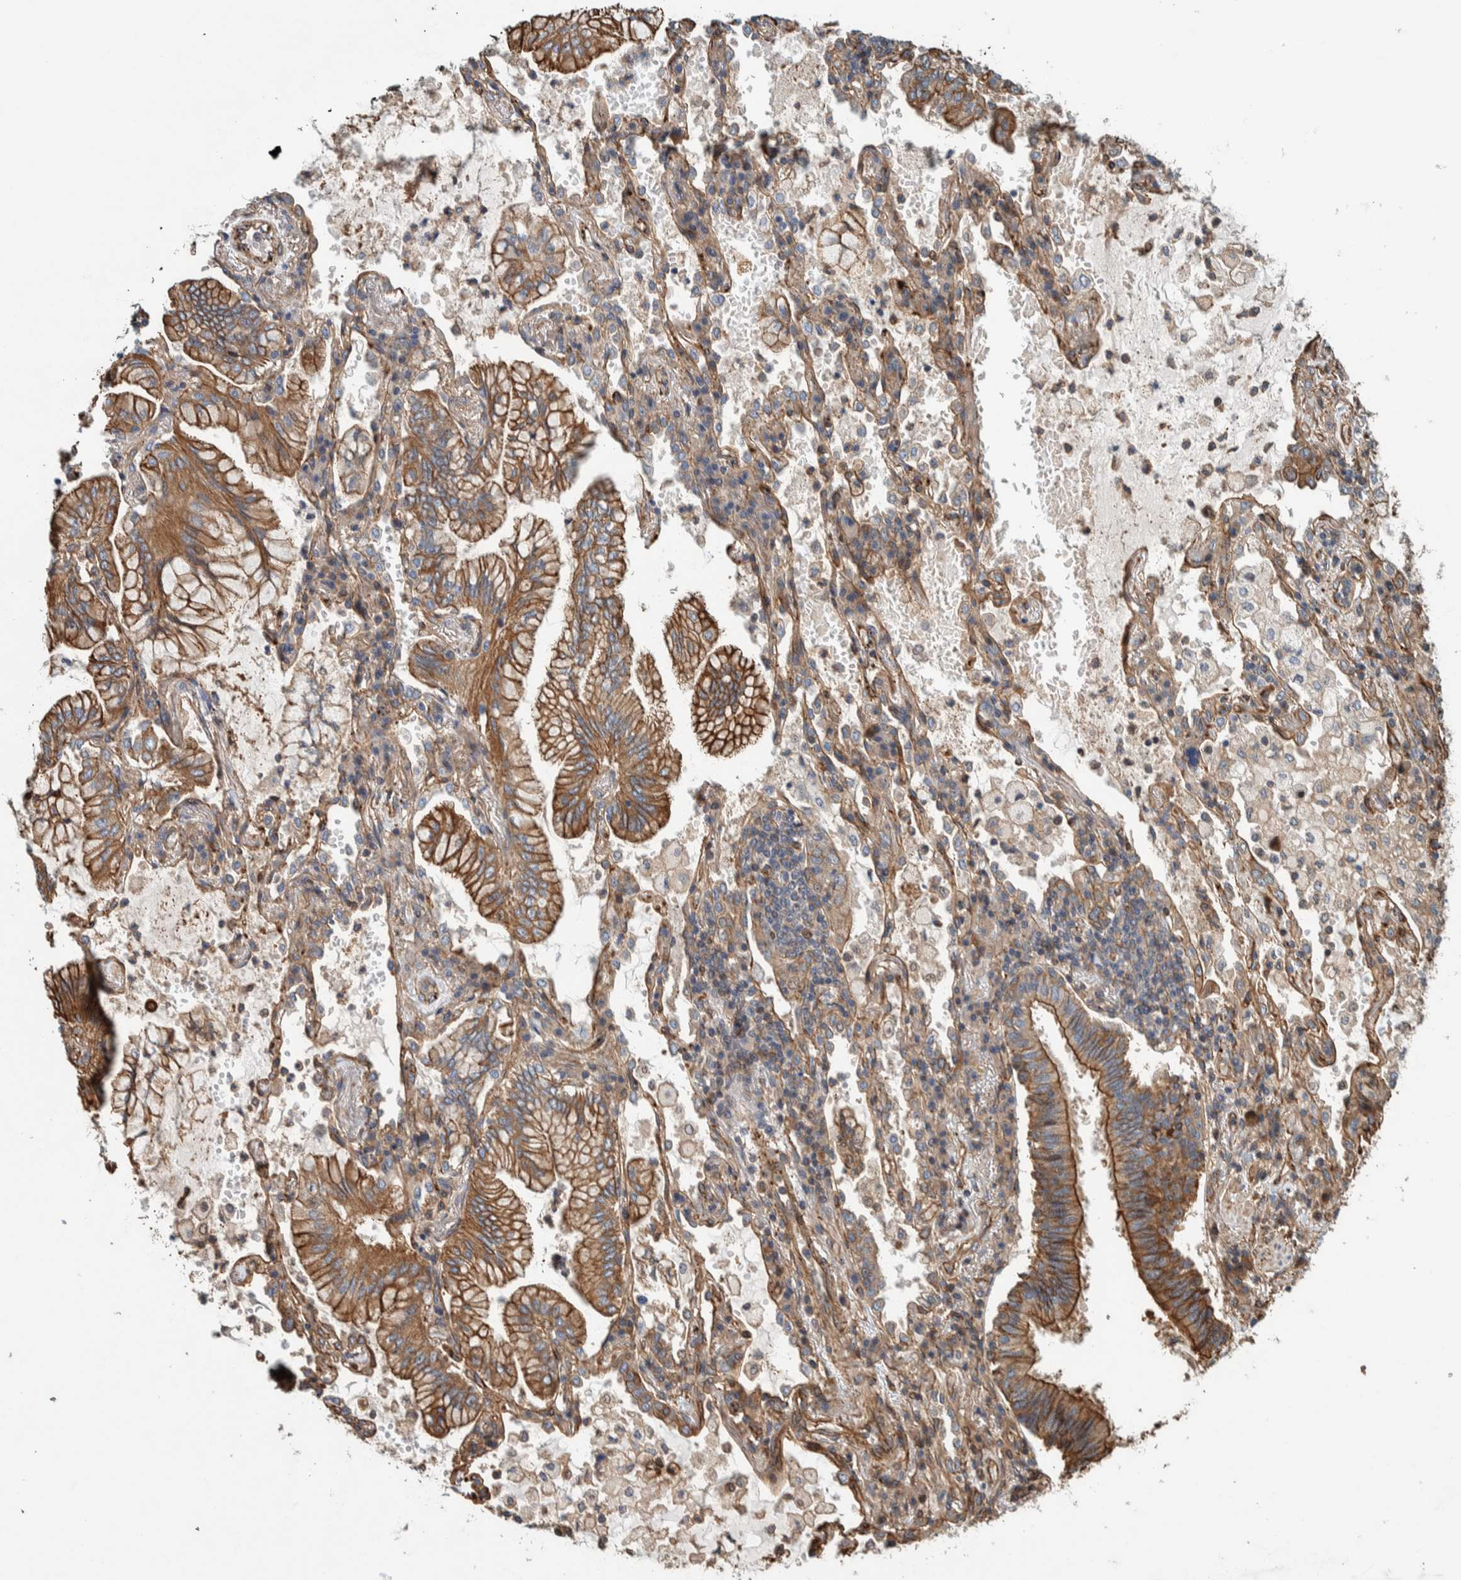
{"staining": {"intensity": "moderate", "quantity": ">75%", "location": "cytoplasmic/membranous"}, "tissue": "lung cancer", "cell_type": "Tumor cells", "image_type": "cancer", "snomed": [{"axis": "morphology", "description": "Adenocarcinoma, NOS"}, {"axis": "topography", "description": "Lung"}], "caption": "Protein staining of lung adenocarcinoma tissue shows moderate cytoplasmic/membranous positivity in about >75% of tumor cells.", "gene": "PKD1L1", "patient": {"sex": "female", "age": 70}}